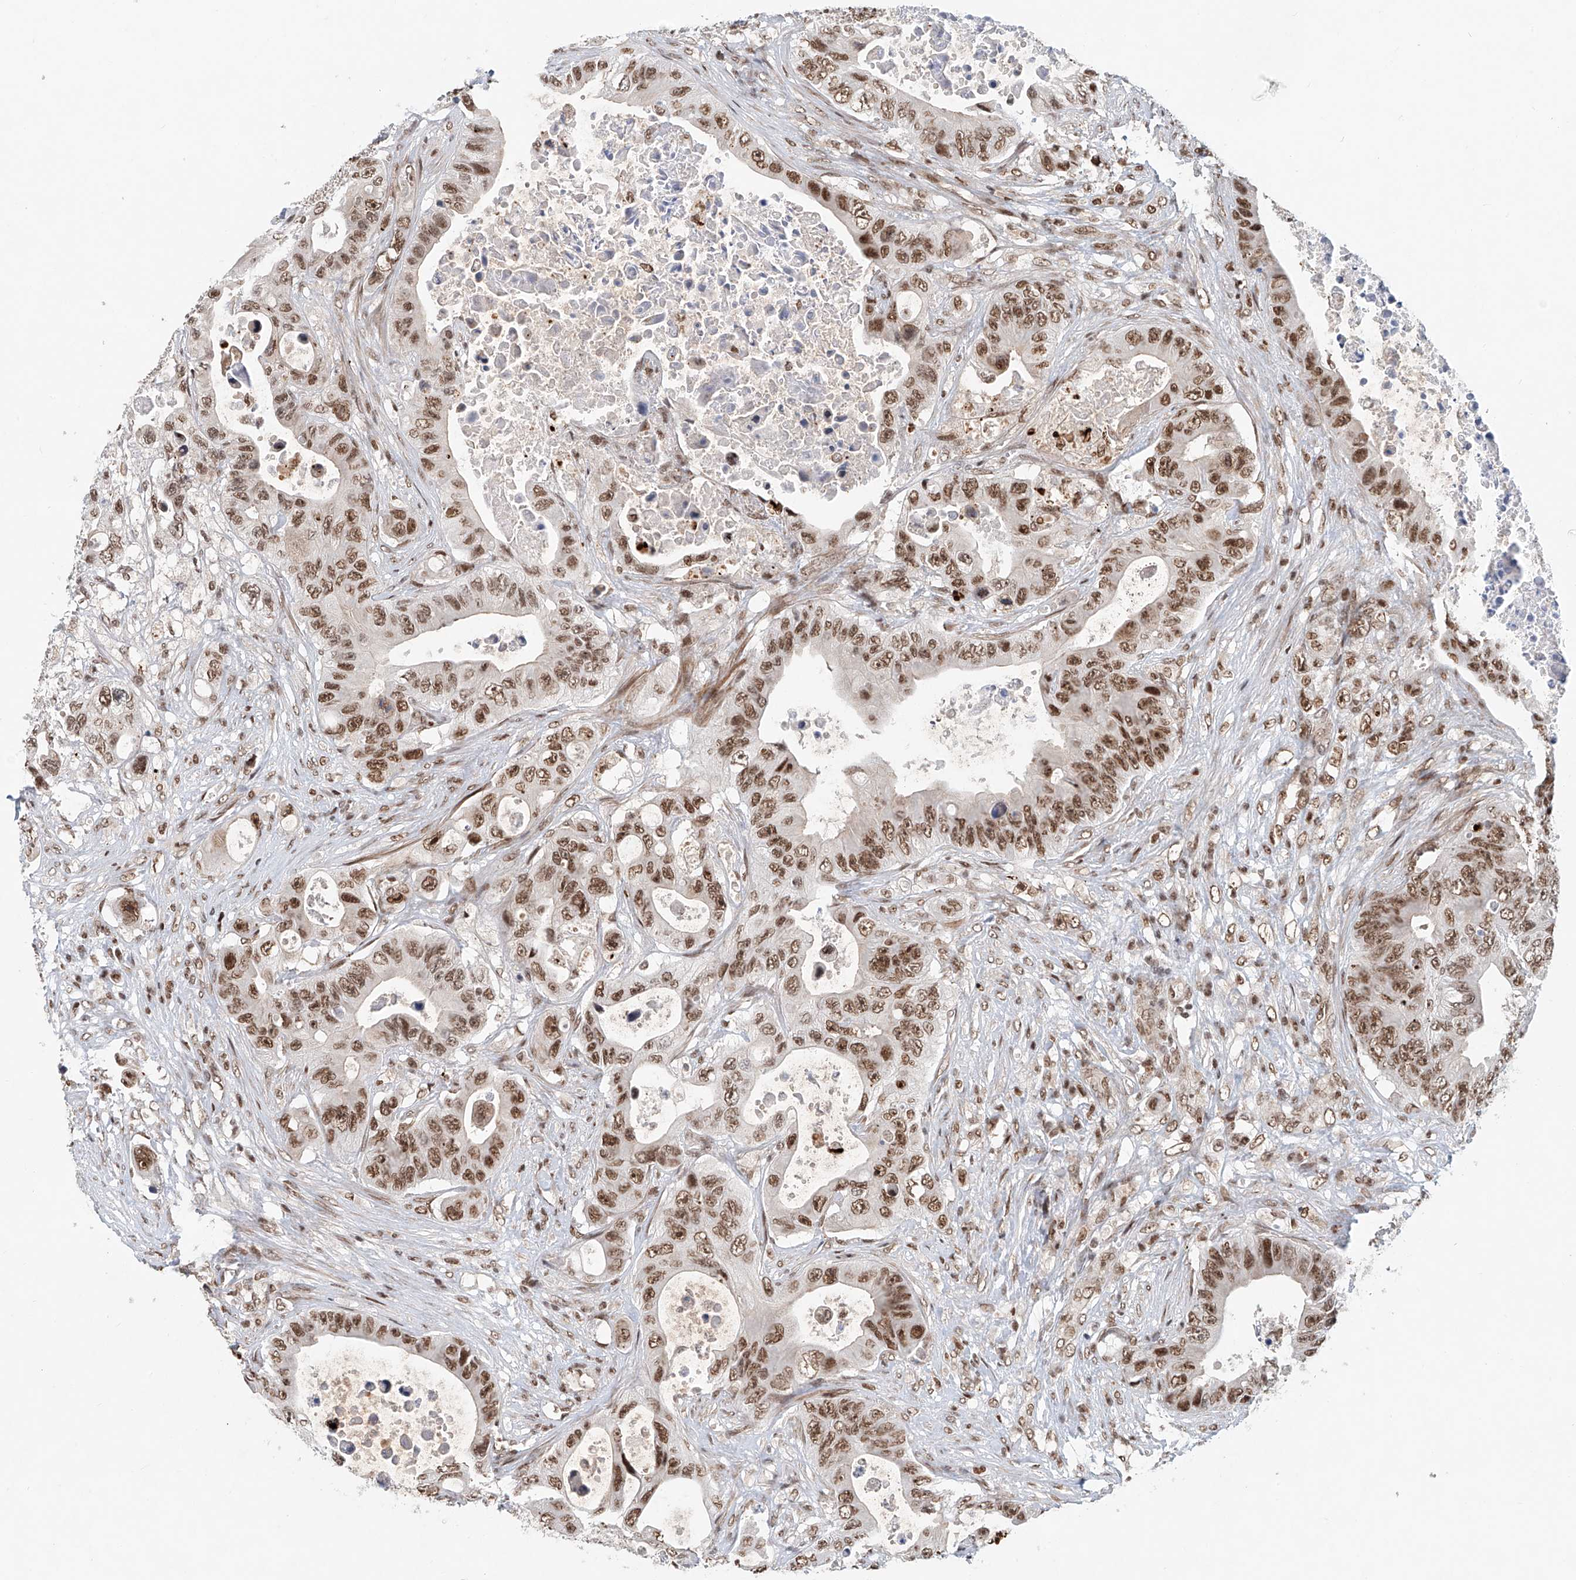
{"staining": {"intensity": "moderate", "quantity": ">75%", "location": "nuclear"}, "tissue": "colorectal cancer", "cell_type": "Tumor cells", "image_type": "cancer", "snomed": [{"axis": "morphology", "description": "Adenocarcinoma, NOS"}, {"axis": "topography", "description": "Colon"}], "caption": "Protein positivity by immunohistochemistry demonstrates moderate nuclear staining in about >75% of tumor cells in colorectal cancer (adenocarcinoma). (brown staining indicates protein expression, while blue staining denotes nuclei).", "gene": "ZNF470", "patient": {"sex": "female", "age": 46}}